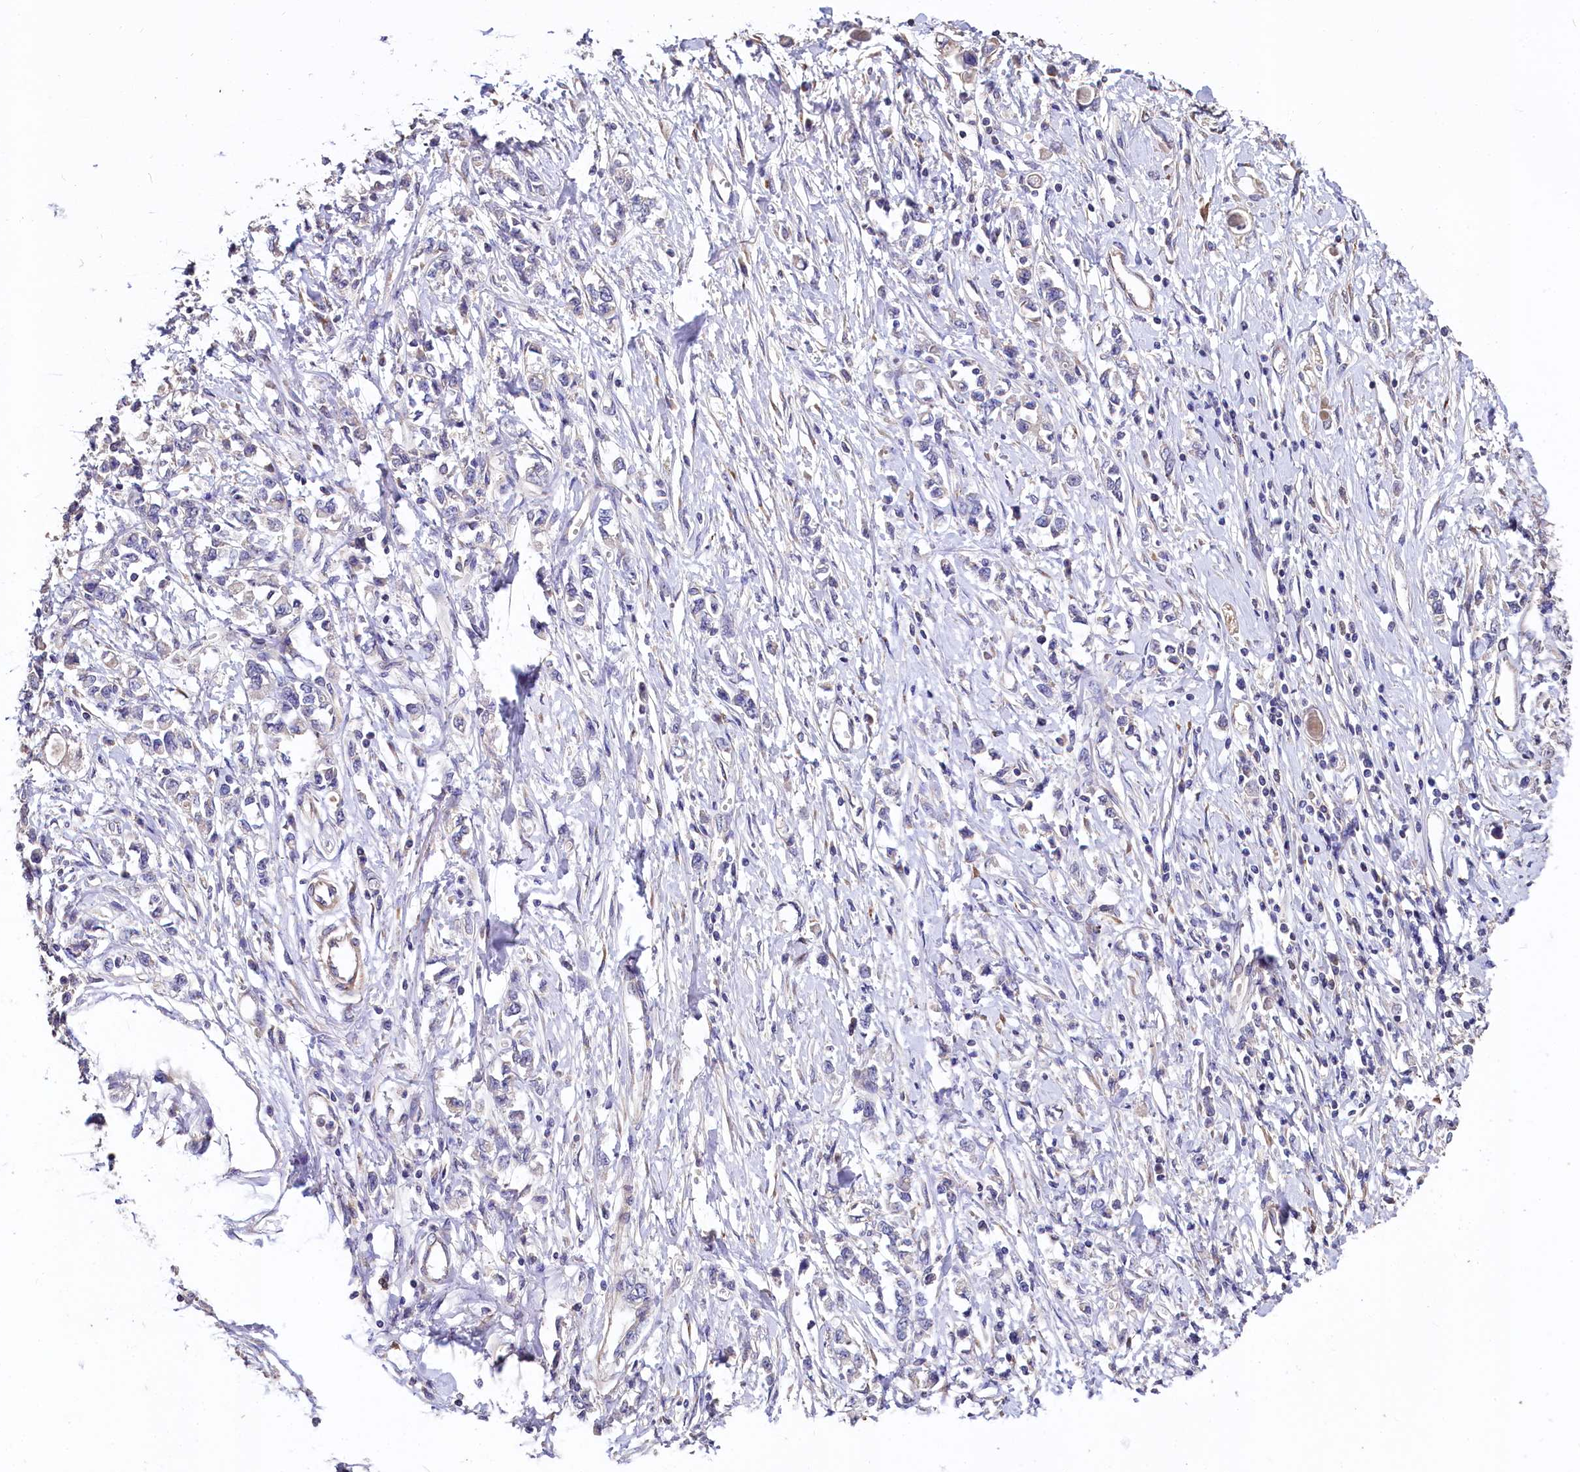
{"staining": {"intensity": "negative", "quantity": "none", "location": "none"}, "tissue": "stomach cancer", "cell_type": "Tumor cells", "image_type": "cancer", "snomed": [{"axis": "morphology", "description": "Adenocarcinoma, NOS"}, {"axis": "topography", "description": "Stomach"}], "caption": "Stomach cancer (adenocarcinoma) was stained to show a protein in brown. There is no significant positivity in tumor cells.", "gene": "SPRYD3", "patient": {"sex": "female", "age": 76}}